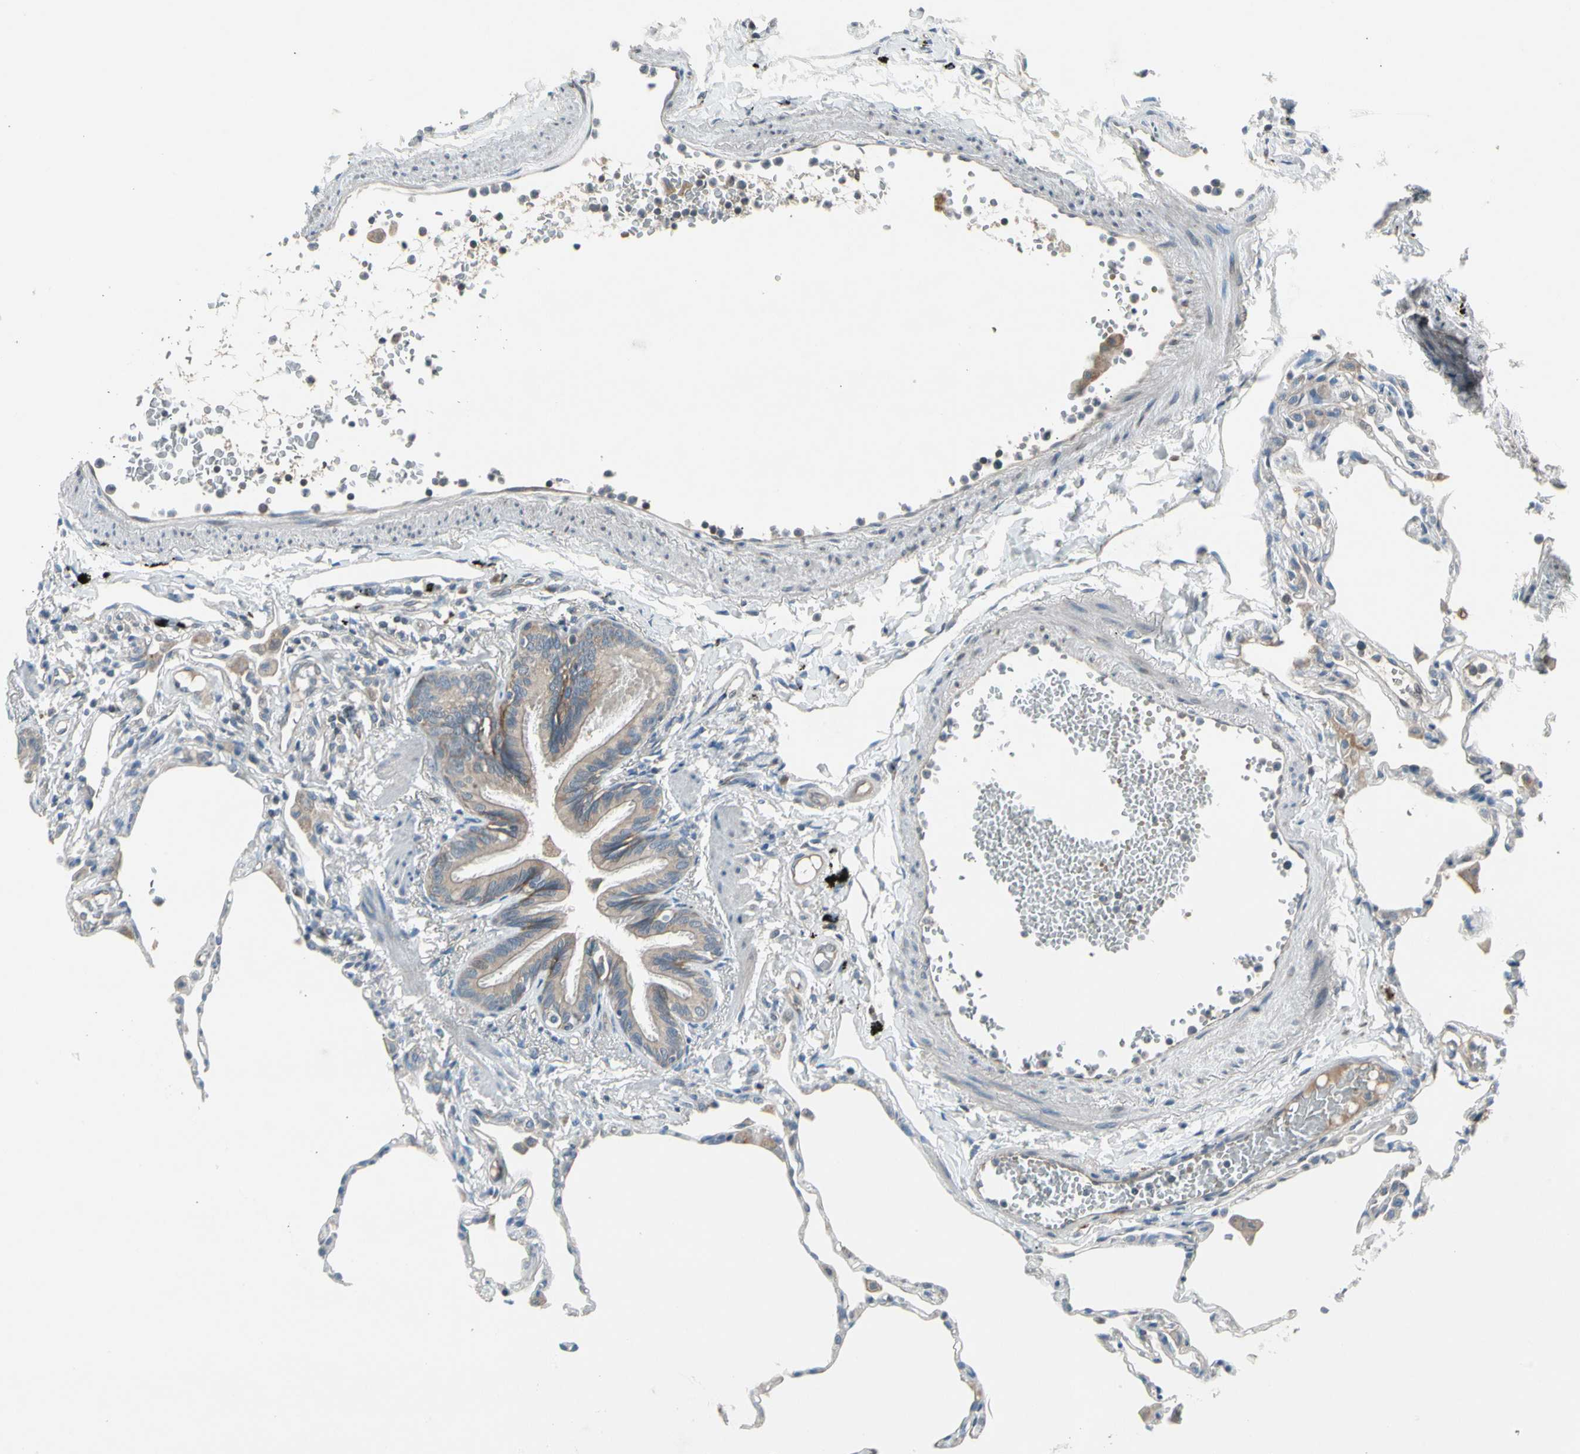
{"staining": {"intensity": "weak", "quantity": "<25%", "location": "cytoplasmic/membranous"}, "tissue": "lung", "cell_type": "Alveolar cells", "image_type": "normal", "snomed": [{"axis": "morphology", "description": "Normal tissue, NOS"}, {"axis": "topography", "description": "Lung"}], "caption": "Lung was stained to show a protein in brown. There is no significant expression in alveolar cells. Brightfield microscopy of IHC stained with DAB (3,3'-diaminobenzidine) (brown) and hematoxylin (blue), captured at high magnification.", "gene": "PANK2", "patient": {"sex": "female", "age": 49}}